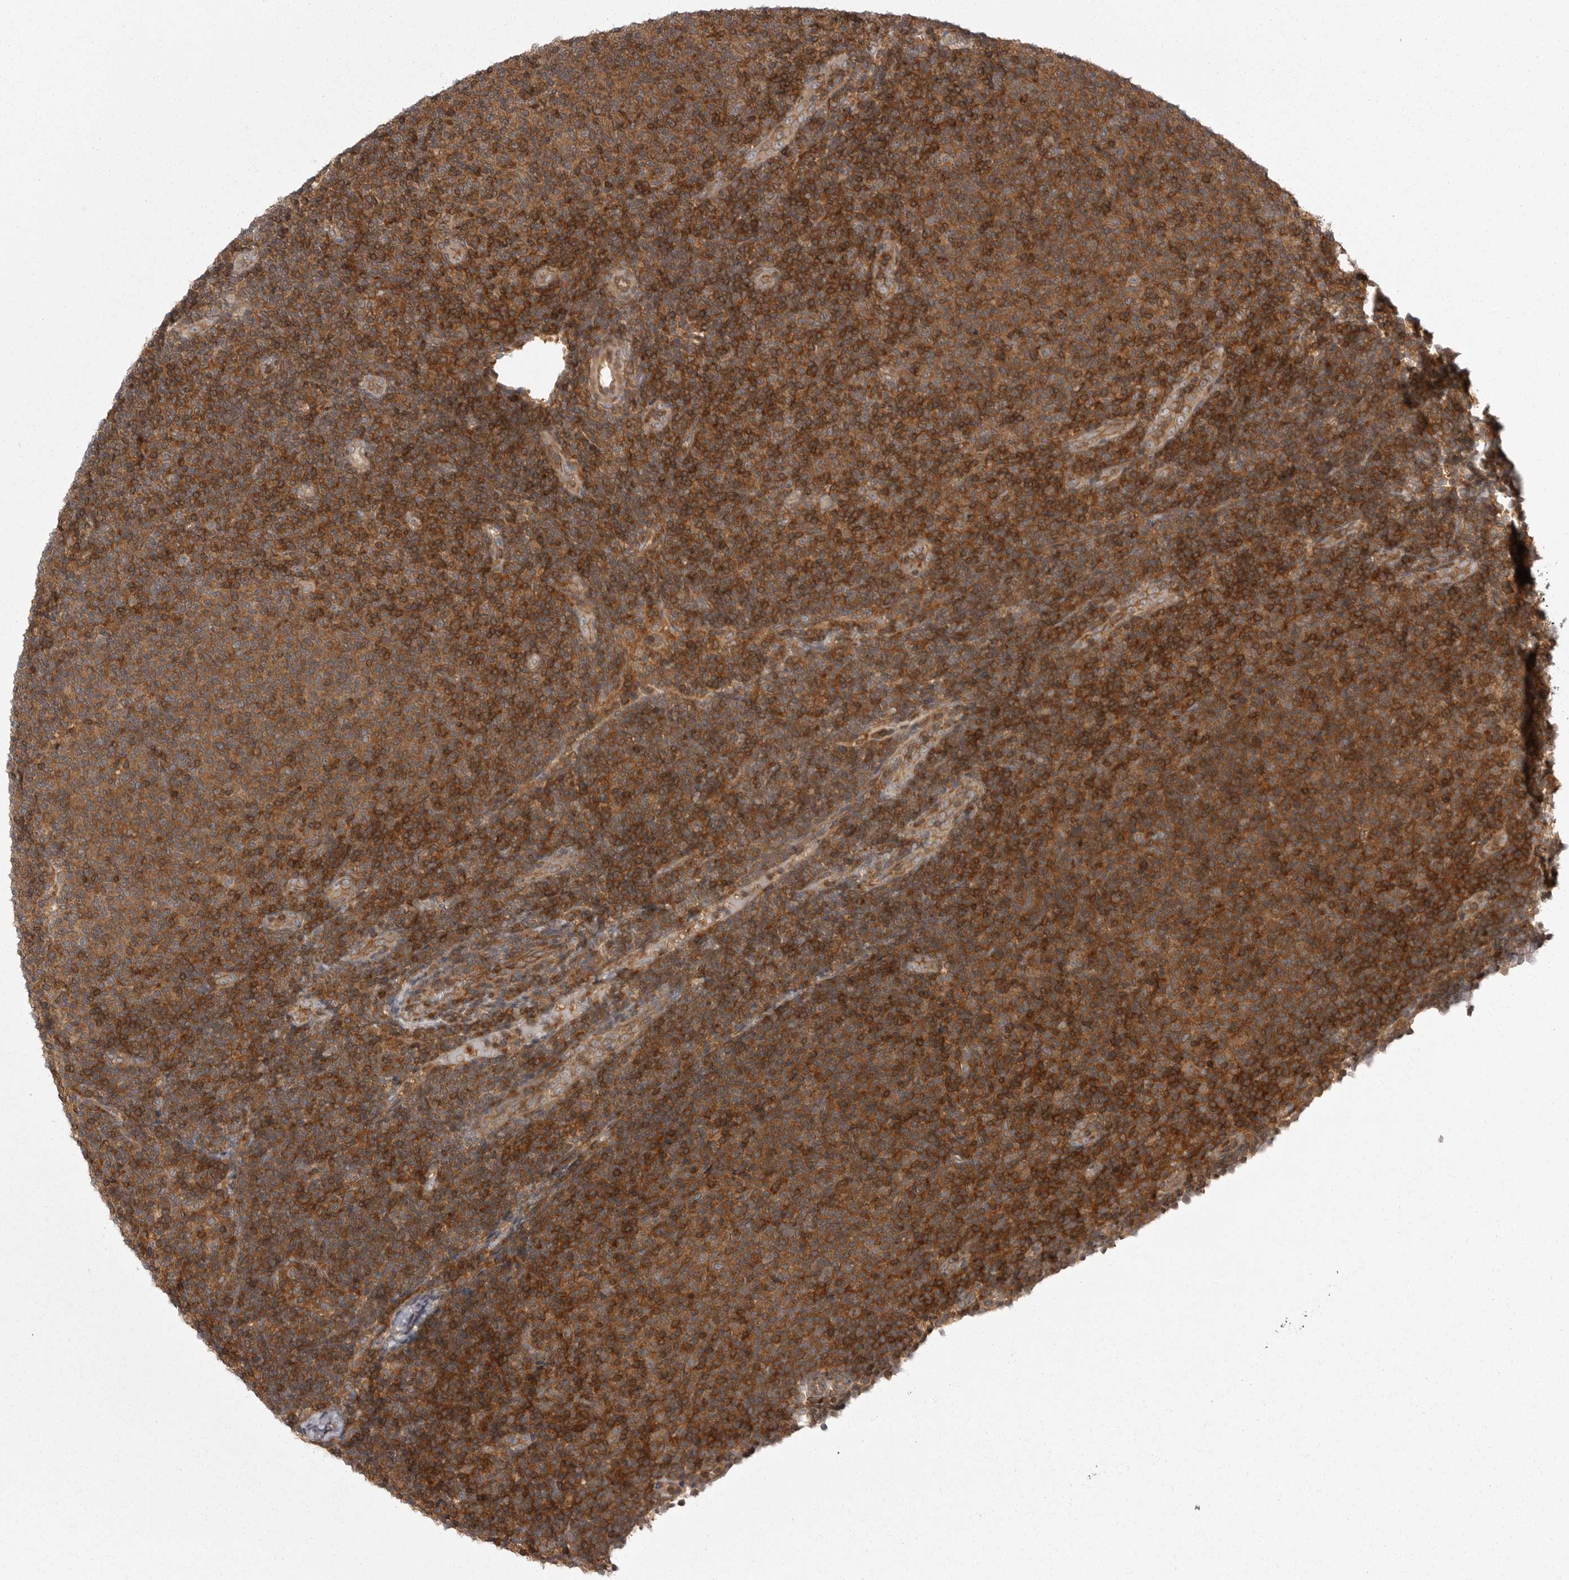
{"staining": {"intensity": "strong", "quantity": ">75%", "location": "cytoplasmic/membranous"}, "tissue": "lymphoma", "cell_type": "Tumor cells", "image_type": "cancer", "snomed": [{"axis": "morphology", "description": "Malignant lymphoma, non-Hodgkin's type, Low grade"}, {"axis": "topography", "description": "Lymph node"}], "caption": "A micrograph showing strong cytoplasmic/membranous expression in about >75% of tumor cells in lymphoma, as visualized by brown immunohistochemical staining.", "gene": "STK24", "patient": {"sex": "male", "age": 66}}